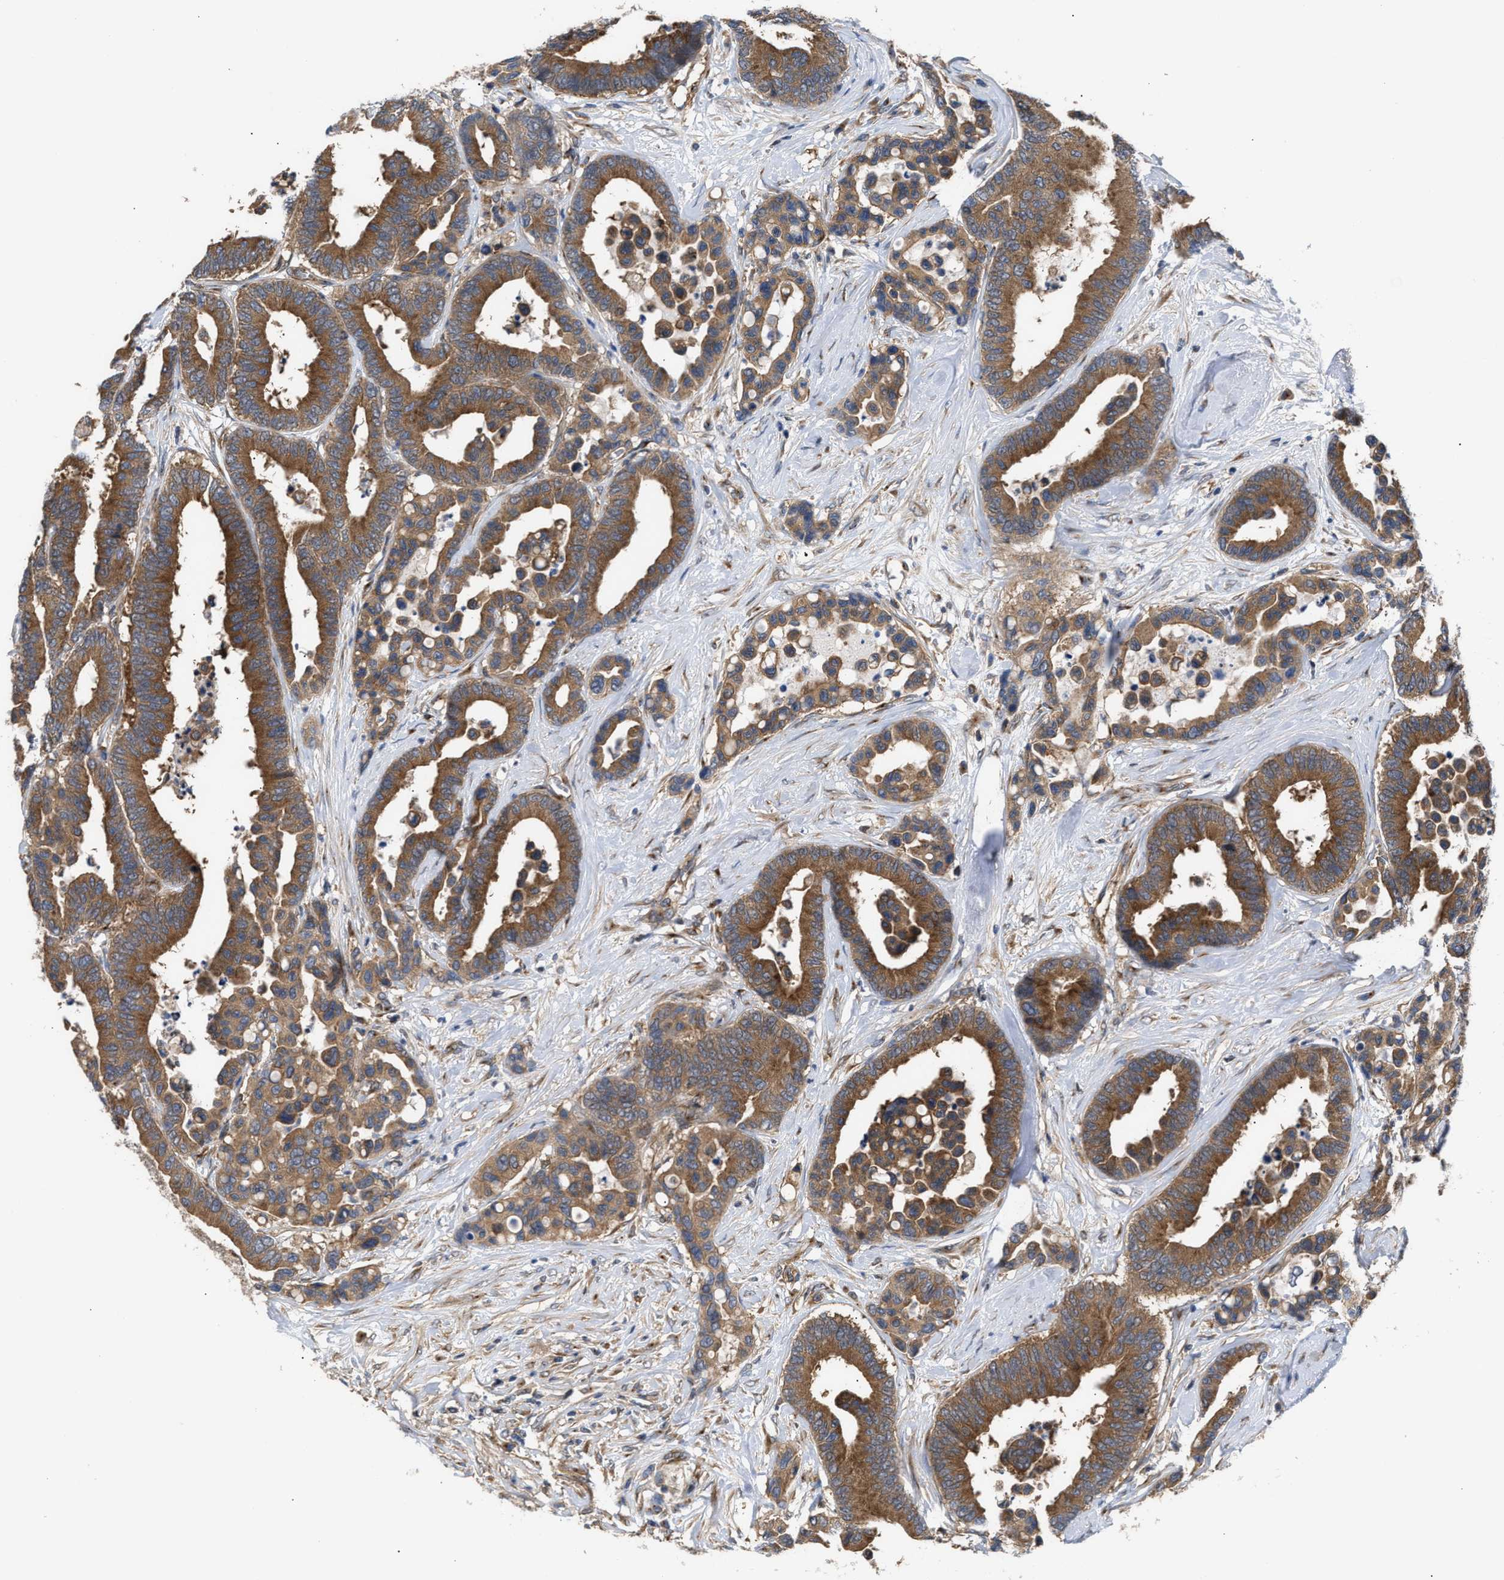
{"staining": {"intensity": "moderate", "quantity": ">75%", "location": "cytoplasmic/membranous"}, "tissue": "colorectal cancer", "cell_type": "Tumor cells", "image_type": "cancer", "snomed": [{"axis": "morphology", "description": "Normal tissue, NOS"}, {"axis": "morphology", "description": "Adenocarcinoma, NOS"}, {"axis": "topography", "description": "Colon"}], "caption": "Colorectal cancer stained with a protein marker reveals moderate staining in tumor cells.", "gene": "LAPTM4B", "patient": {"sex": "male", "age": 82}}